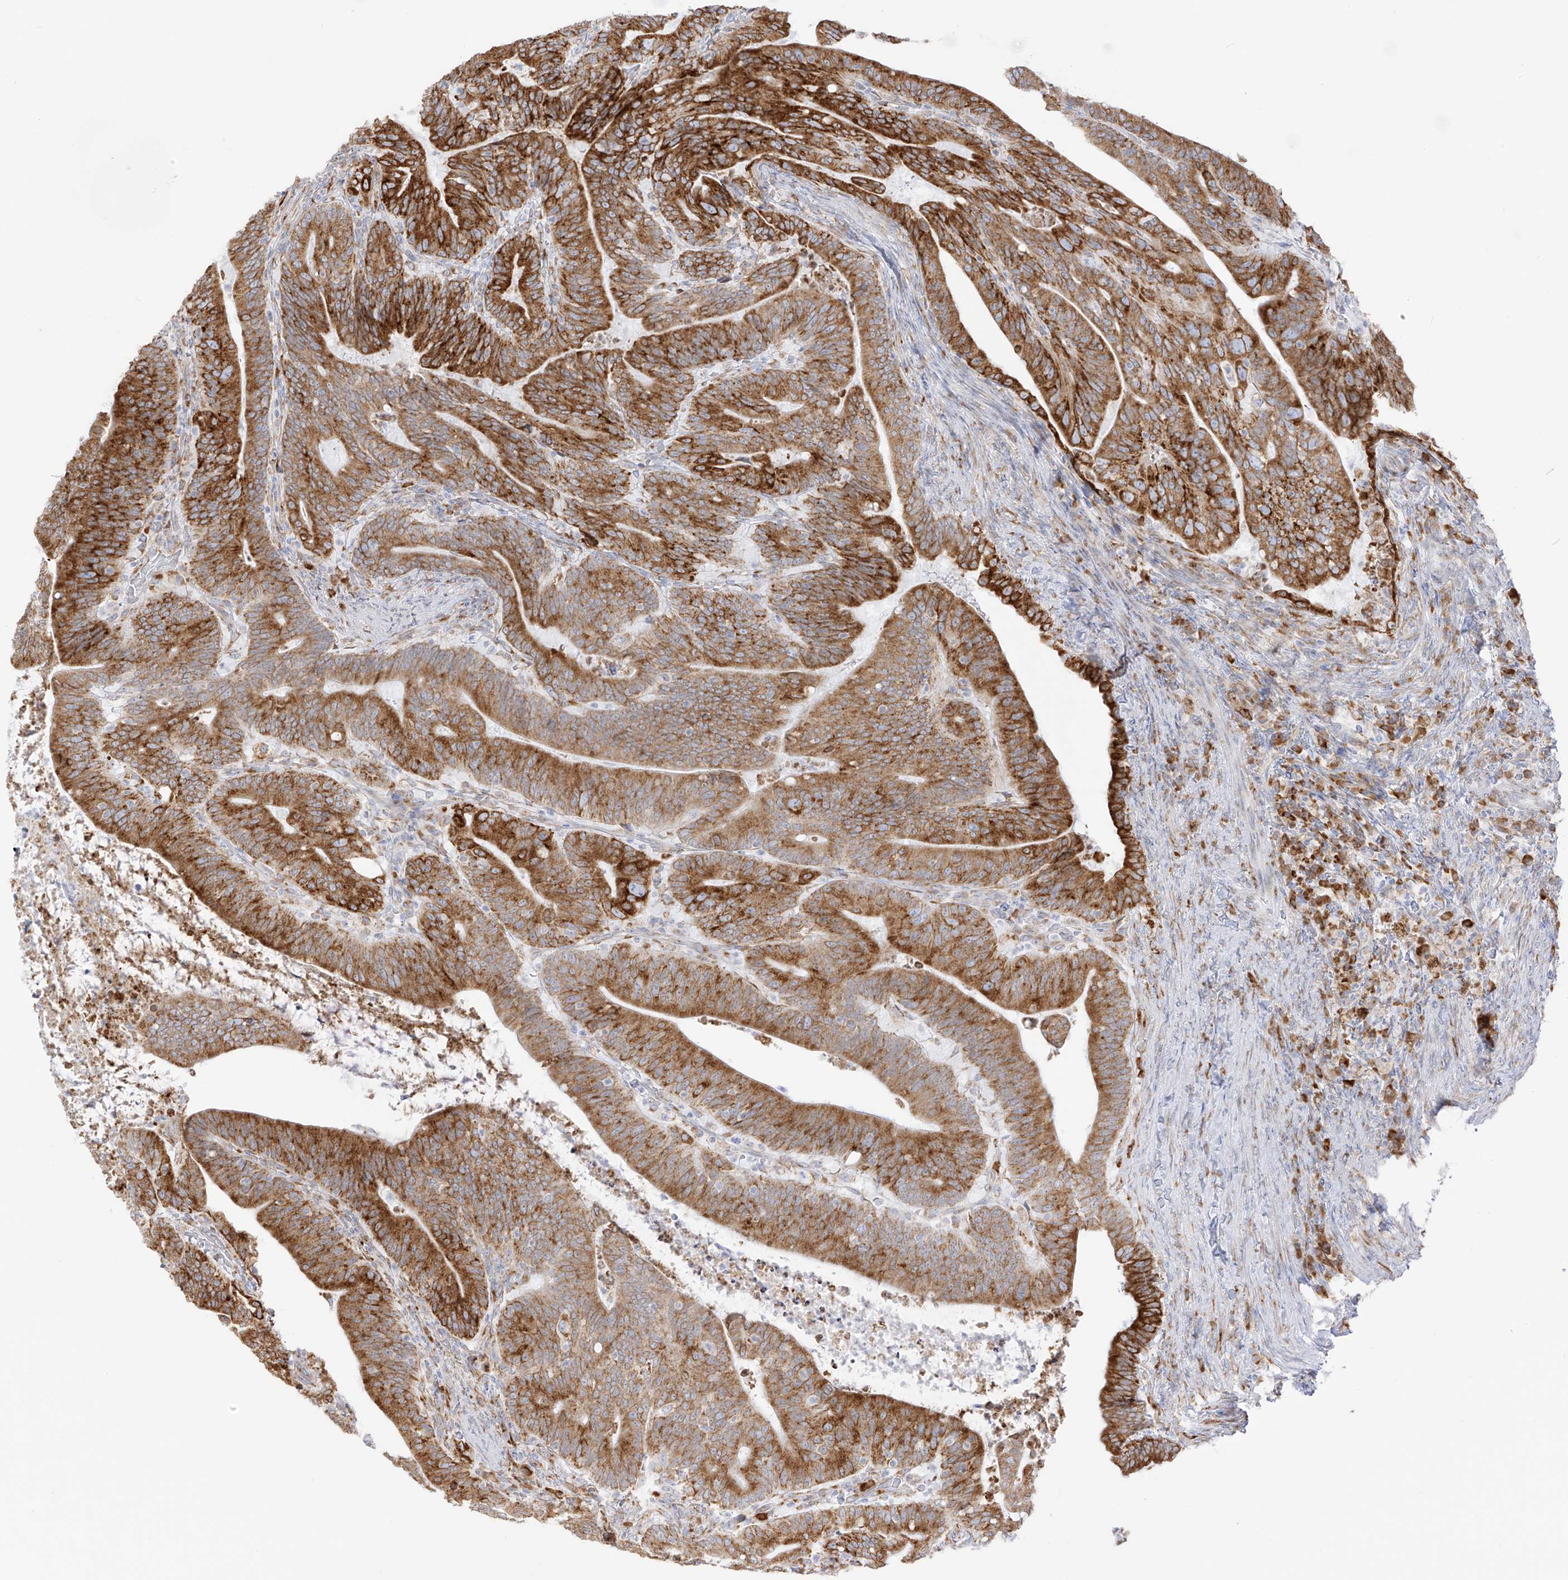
{"staining": {"intensity": "moderate", "quantity": ">75%", "location": "cytoplasmic/membranous"}, "tissue": "colorectal cancer", "cell_type": "Tumor cells", "image_type": "cancer", "snomed": [{"axis": "morphology", "description": "Adenocarcinoma, NOS"}, {"axis": "topography", "description": "Colon"}], "caption": "Human colorectal cancer stained with a protein marker shows moderate staining in tumor cells.", "gene": "LRRC59", "patient": {"sex": "female", "age": 66}}